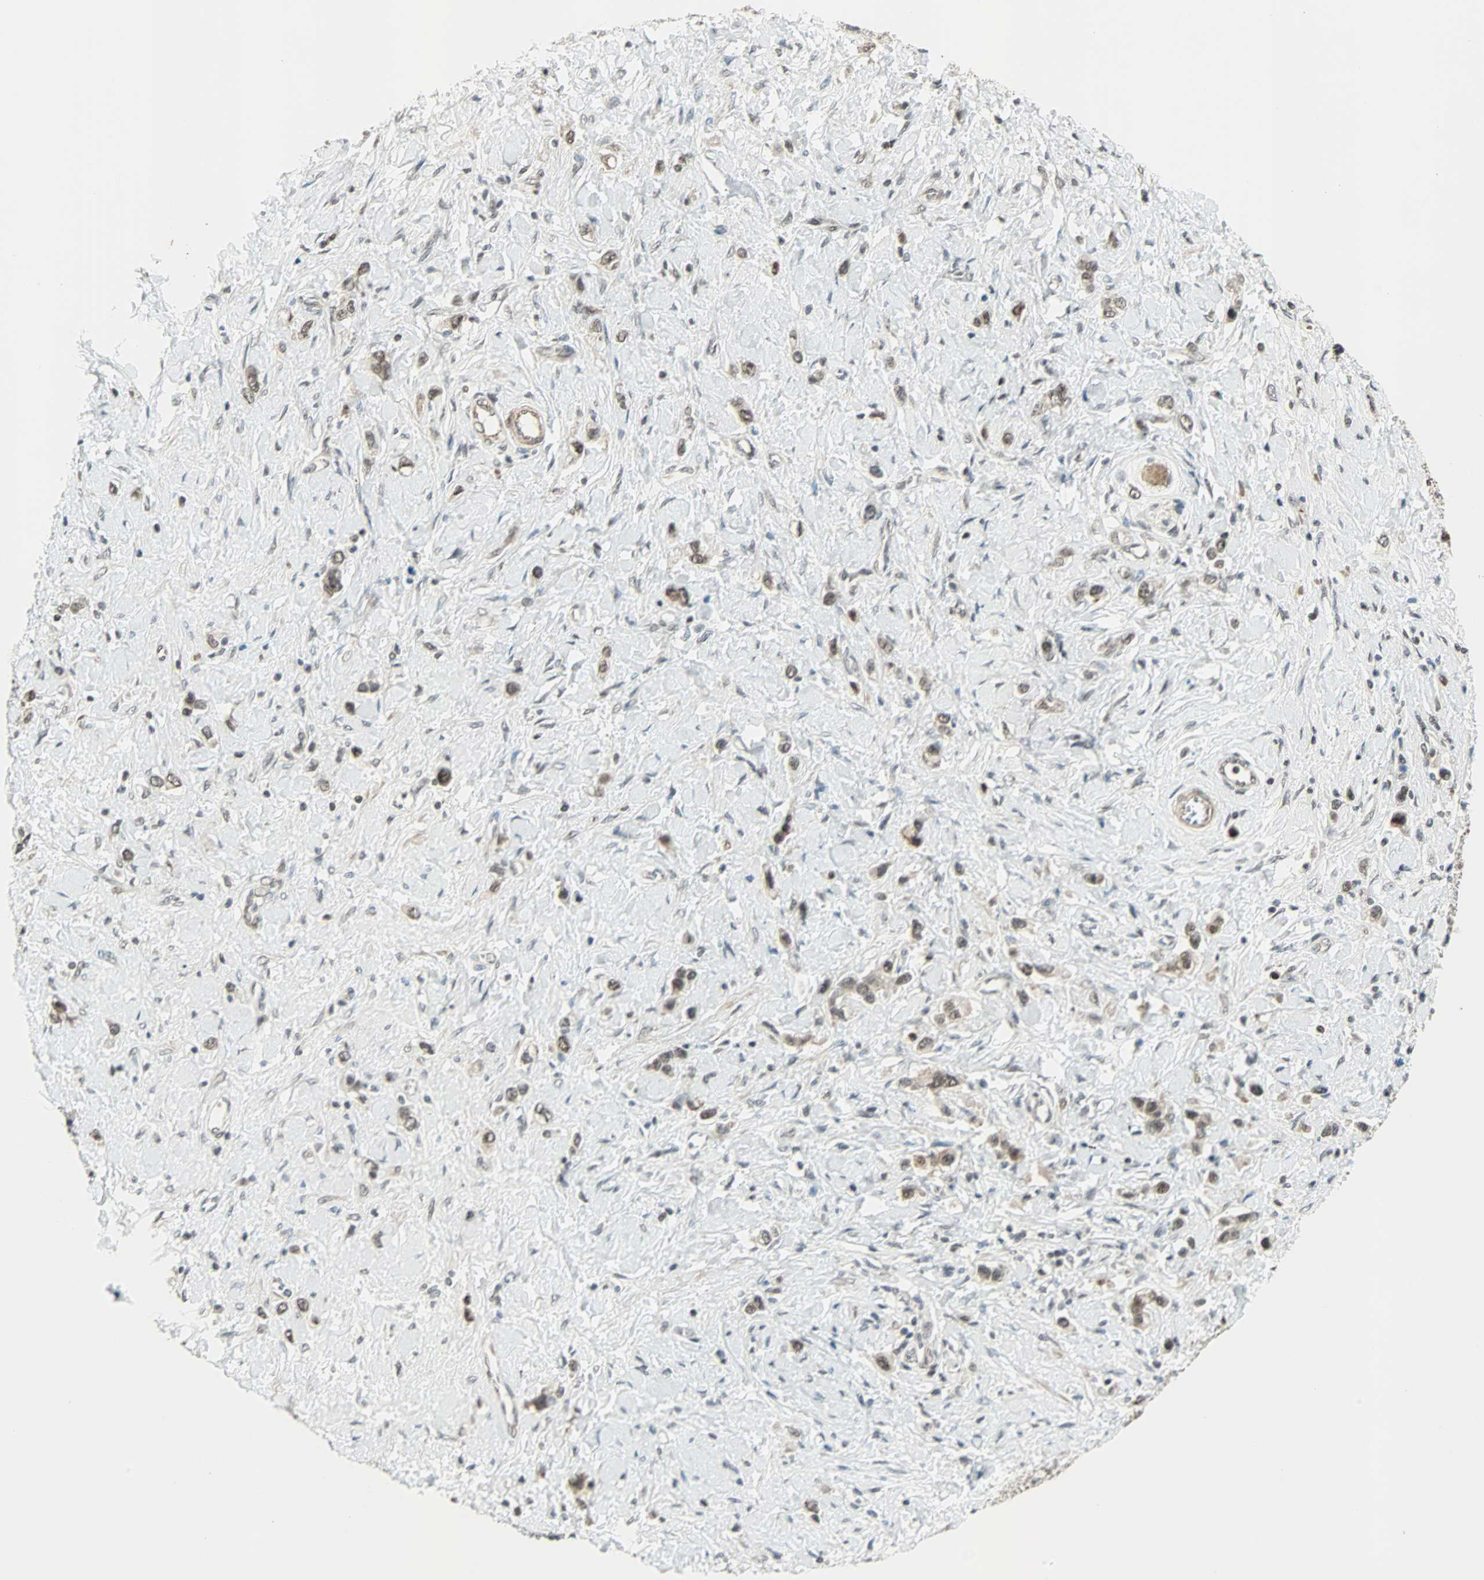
{"staining": {"intensity": "weak", "quantity": ">75%", "location": "nuclear"}, "tissue": "stomach cancer", "cell_type": "Tumor cells", "image_type": "cancer", "snomed": [{"axis": "morphology", "description": "Normal tissue, NOS"}, {"axis": "morphology", "description": "Adenocarcinoma, NOS"}, {"axis": "topography", "description": "Stomach, upper"}, {"axis": "topography", "description": "Stomach"}], "caption": "Stomach cancer was stained to show a protein in brown. There is low levels of weak nuclear positivity in approximately >75% of tumor cells. (DAB = brown stain, brightfield microscopy at high magnification).", "gene": "CBX4", "patient": {"sex": "female", "age": 65}}